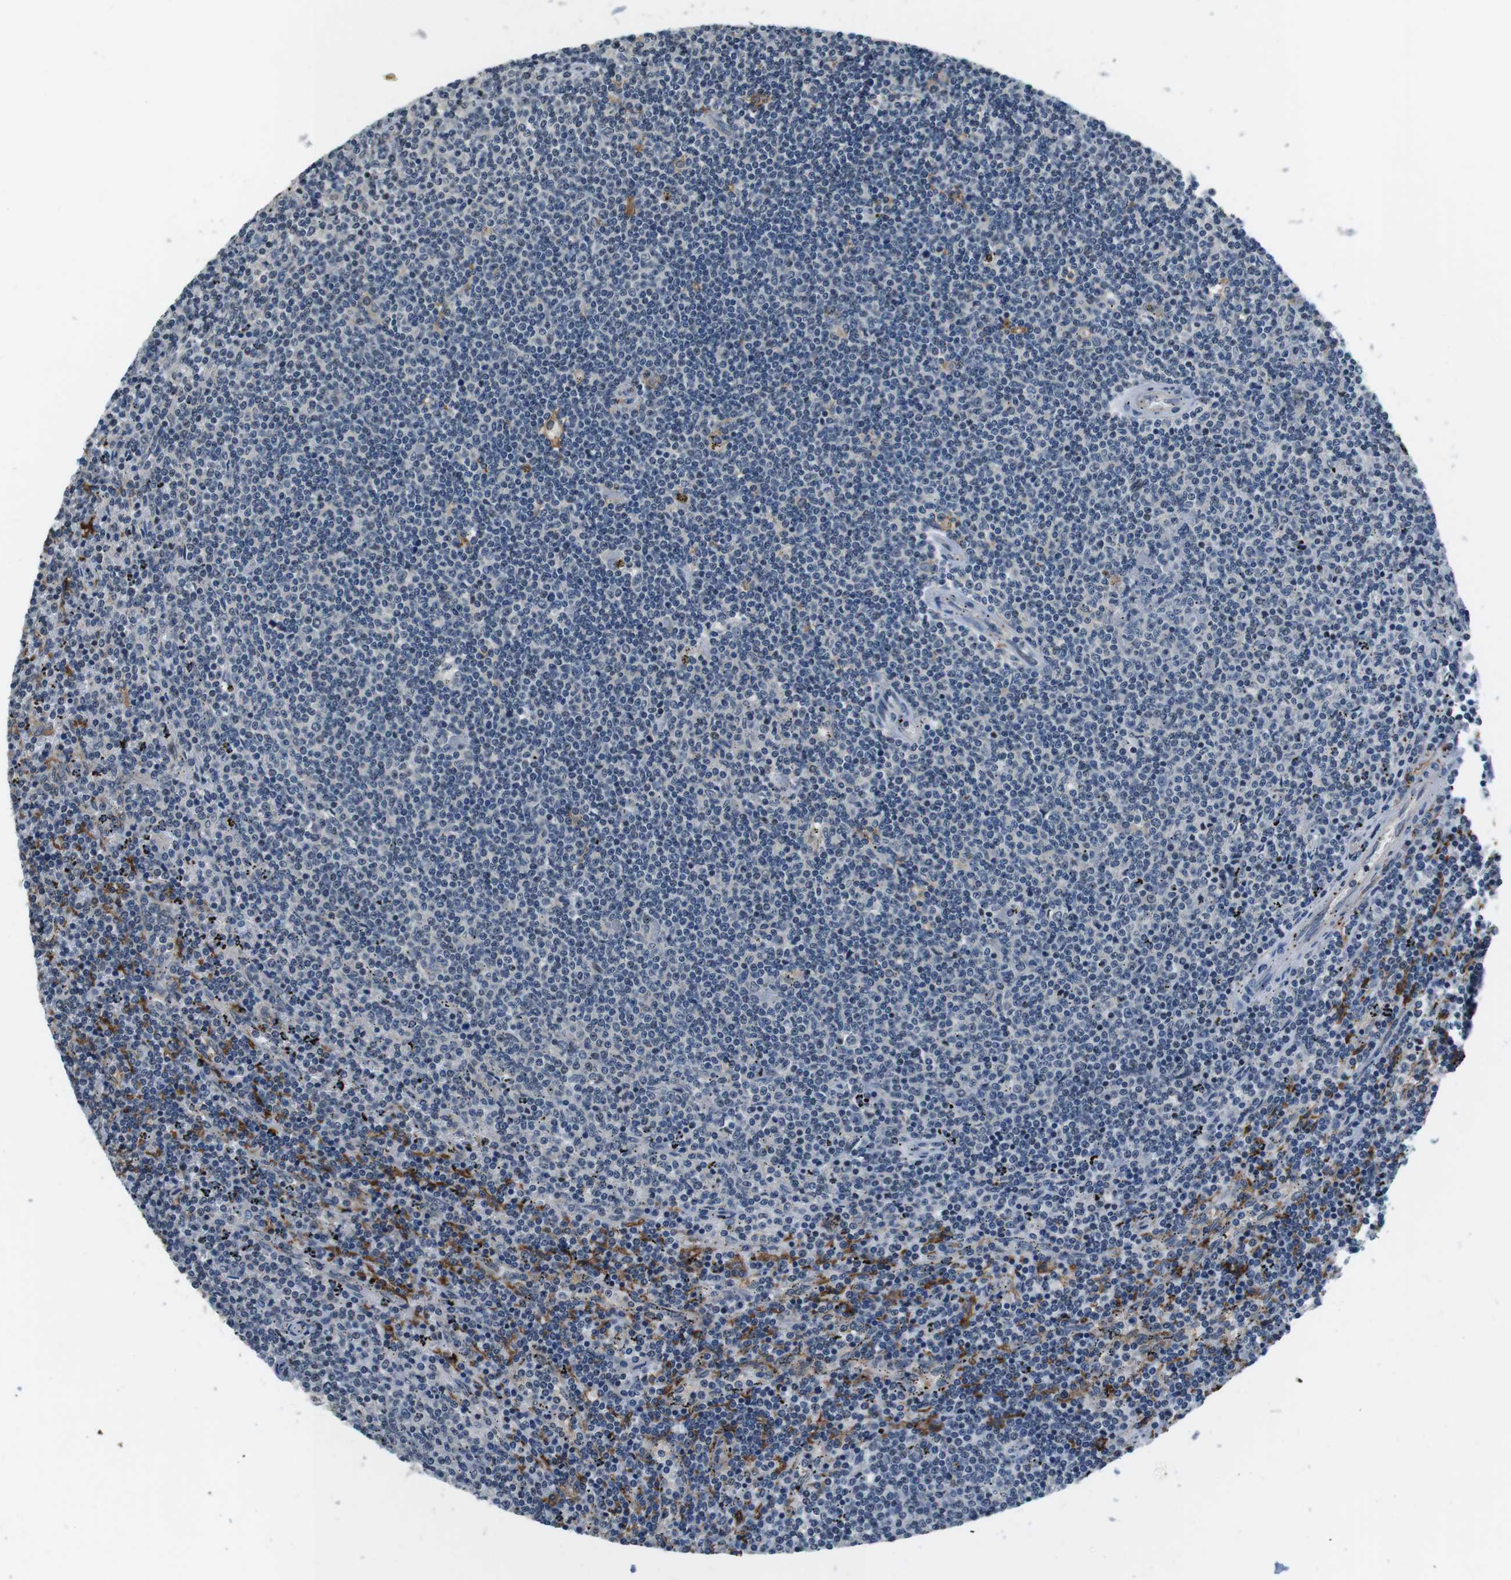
{"staining": {"intensity": "negative", "quantity": "none", "location": "none"}, "tissue": "lymphoma", "cell_type": "Tumor cells", "image_type": "cancer", "snomed": [{"axis": "morphology", "description": "Malignant lymphoma, non-Hodgkin's type, Low grade"}, {"axis": "topography", "description": "Spleen"}], "caption": "Tumor cells are negative for protein expression in human low-grade malignant lymphoma, non-Hodgkin's type. (DAB IHC with hematoxylin counter stain).", "gene": "CD163L1", "patient": {"sex": "female", "age": 50}}